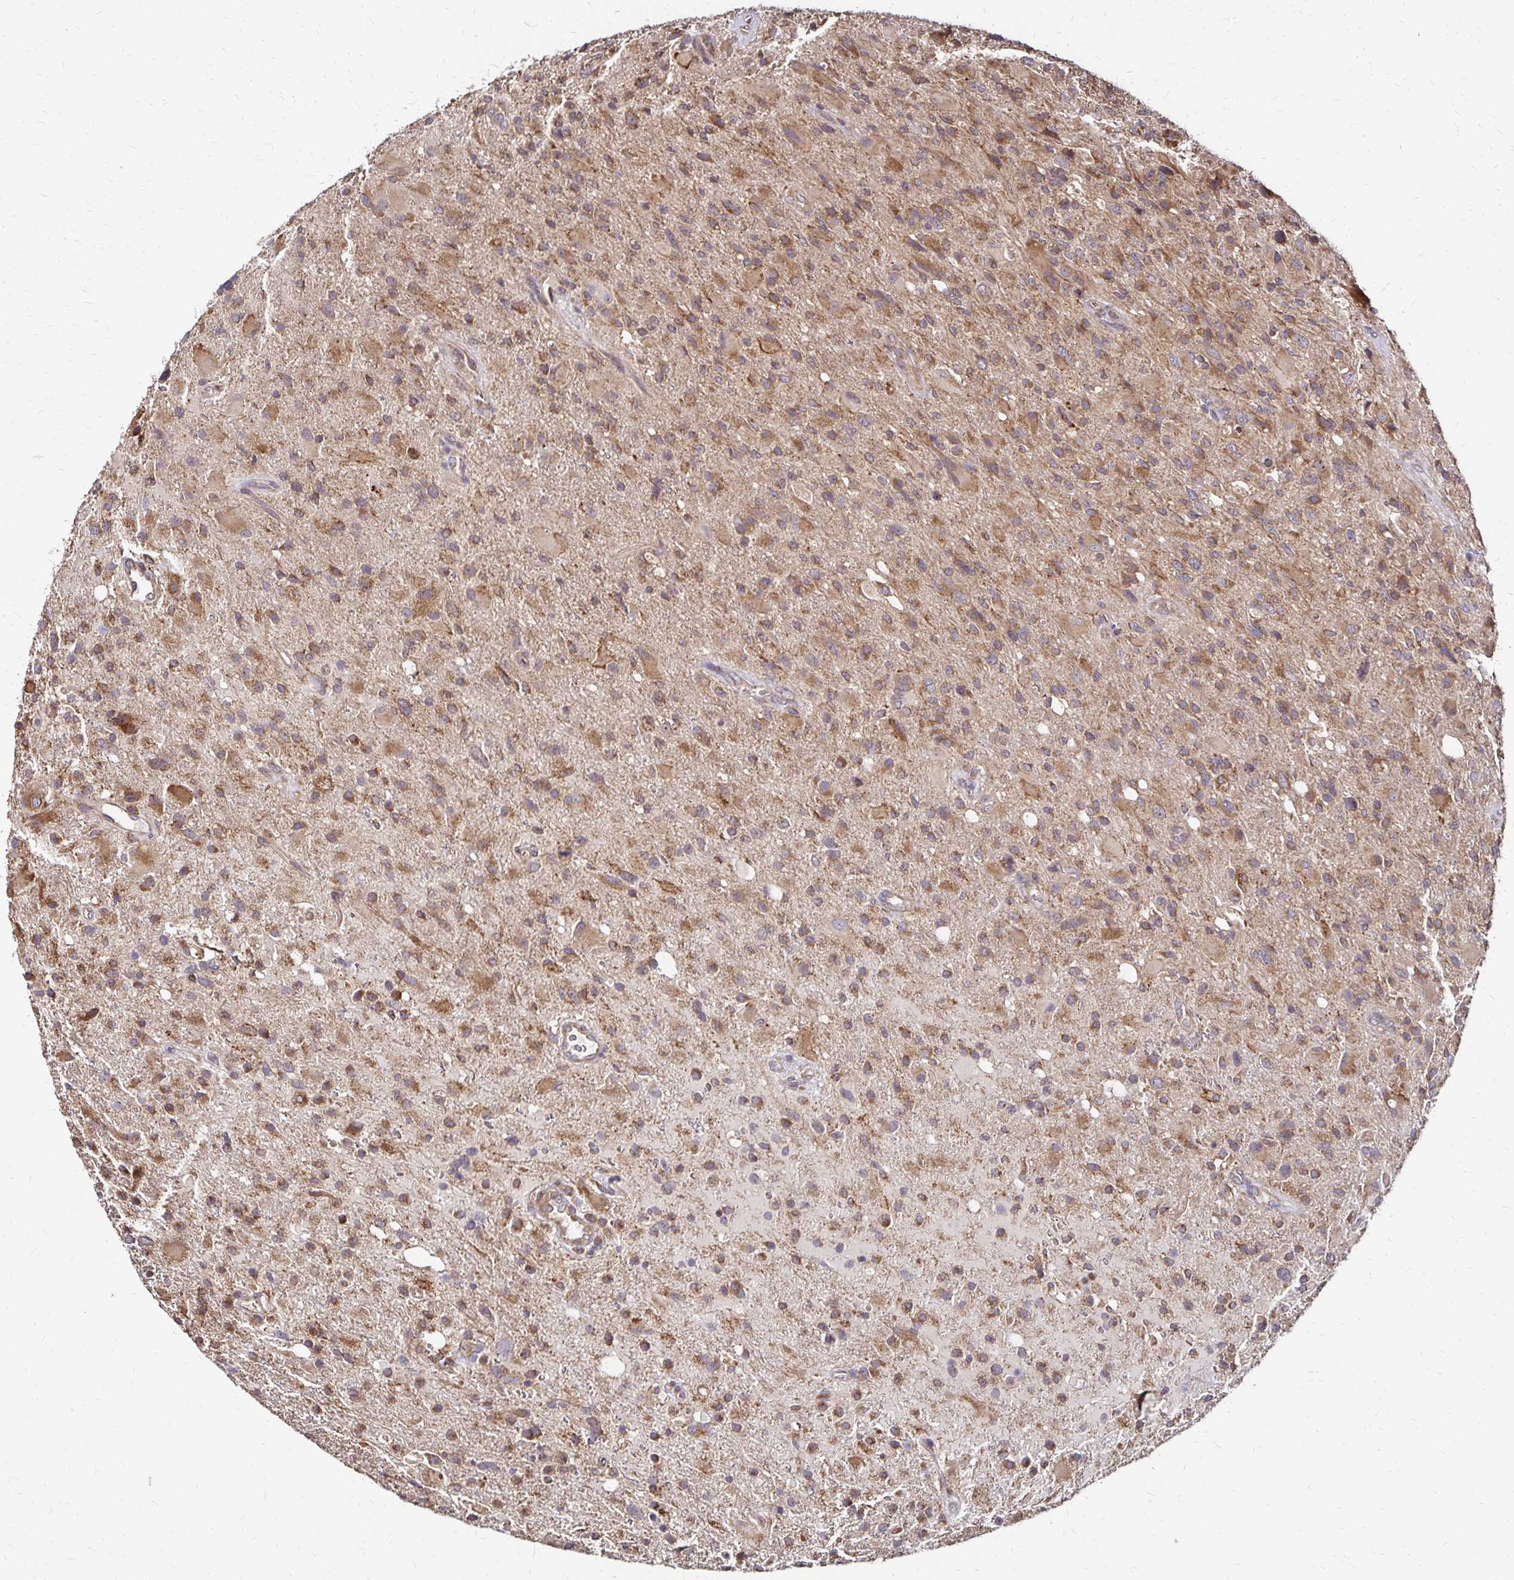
{"staining": {"intensity": "moderate", "quantity": ">75%", "location": "cytoplasmic/membranous"}, "tissue": "glioma", "cell_type": "Tumor cells", "image_type": "cancer", "snomed": [{"axis": "morphology", "description": "Glioma, malignant, High grade"}, {"axis": "topography", "description": "Brain"}], "caption": "This micrograph exhibits malignant high-grade glioma stained with immunohistochemistry to label a protein in brown. The cytoplasmic/membranous of tumor cells show moderate positivity for the protein. Nuclei are counter-stained blue.", "gene": "ZW10", "patient": {"sex": "male", "age": 53}}